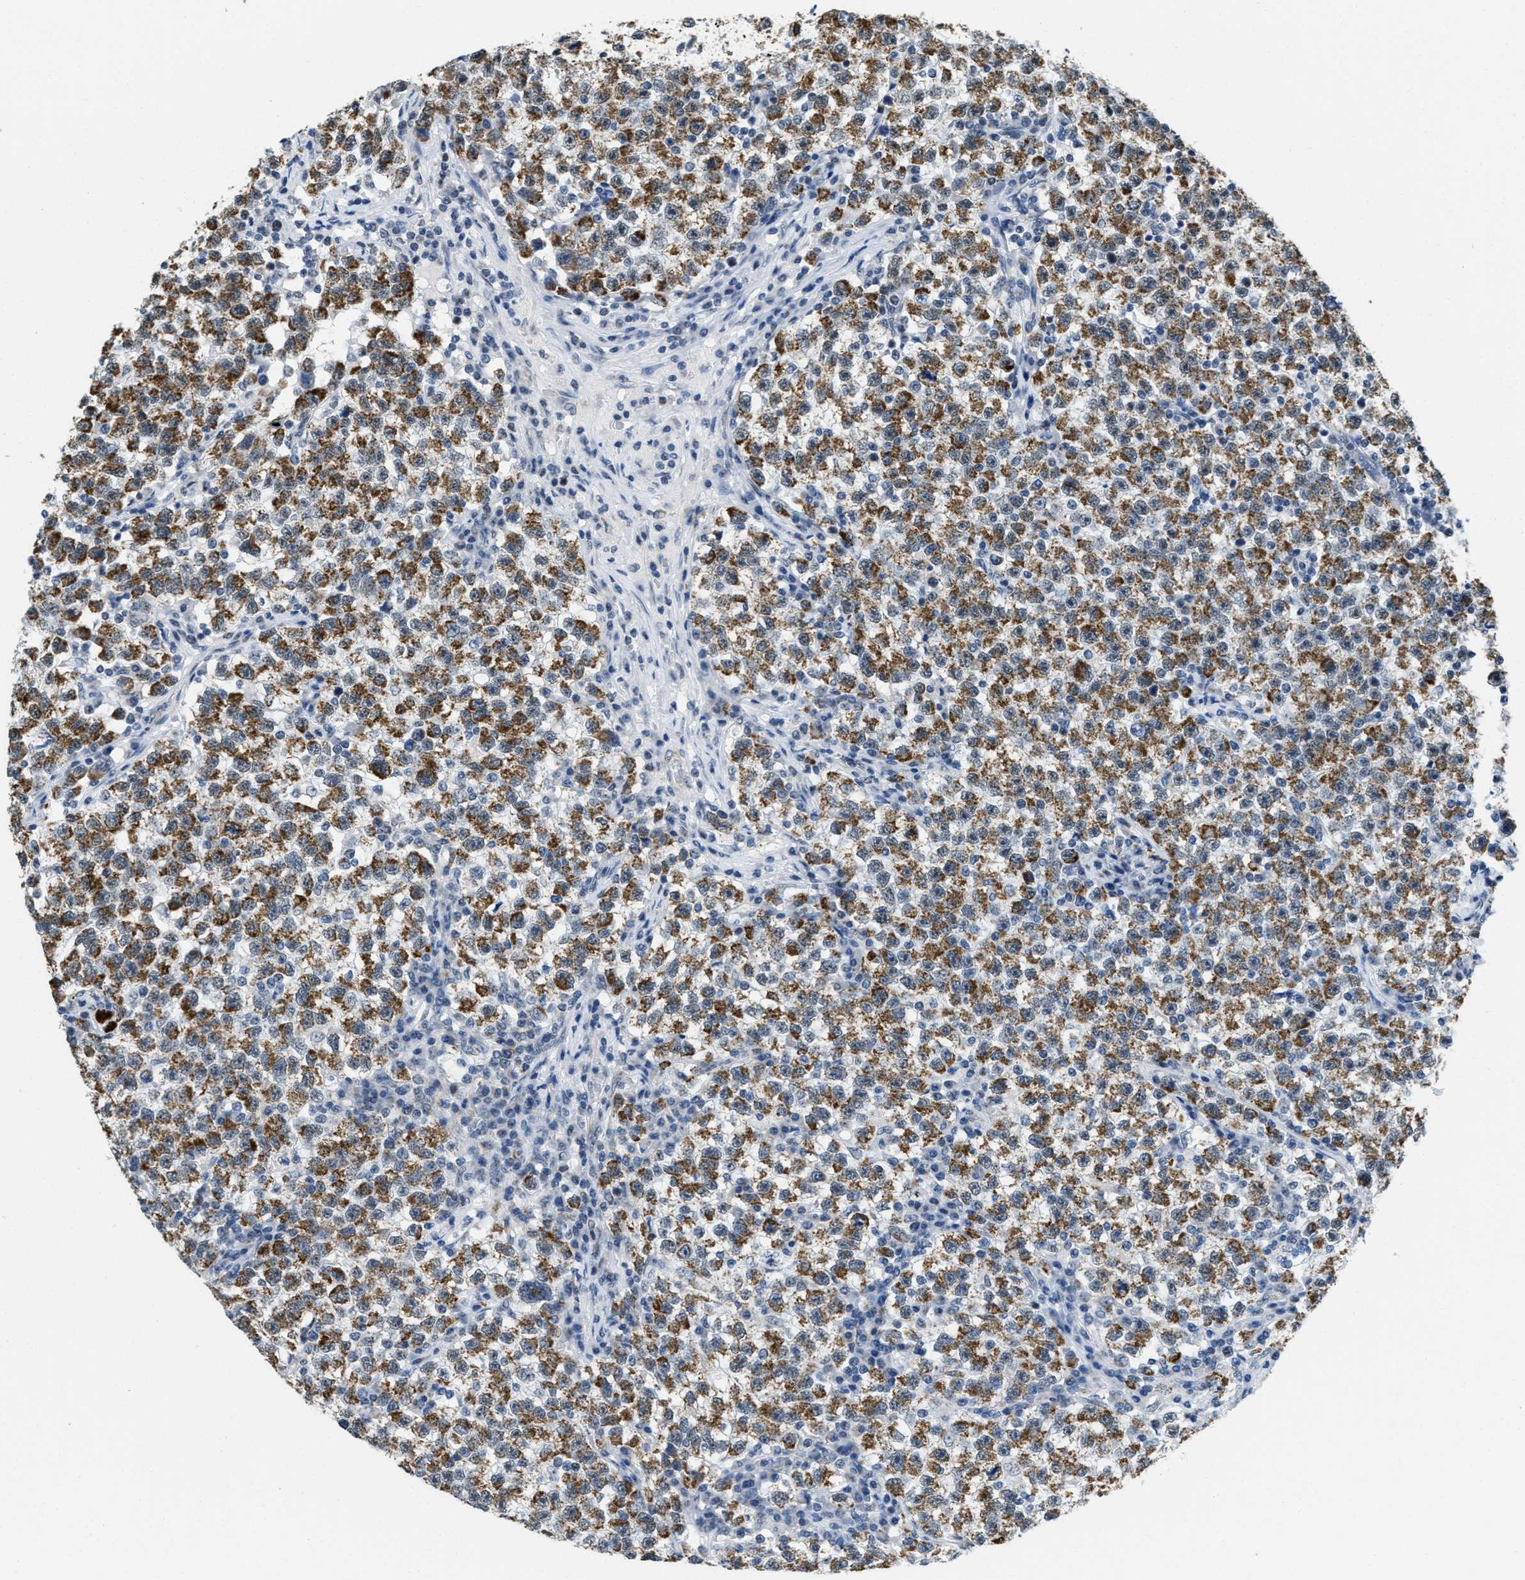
{"staining": {"intensity": "strong", "quantity": ">75%", "location": "cytoplasmic/membranous"}, "tissue": "testis cancer", "cell_type": "Tumor cells", "image_type": "cancer", "snomed": [{"axis": "morphology", "description": "Seminoma, NOS"}, {"axis": "topography", "description": "Testis"}], "caption": "Testis cancer (seminoma) stained with a protein marker displays strong staining in tumor cells.", "gene": "TOMM70", "patient": {"sex": "male", "age": 22}}